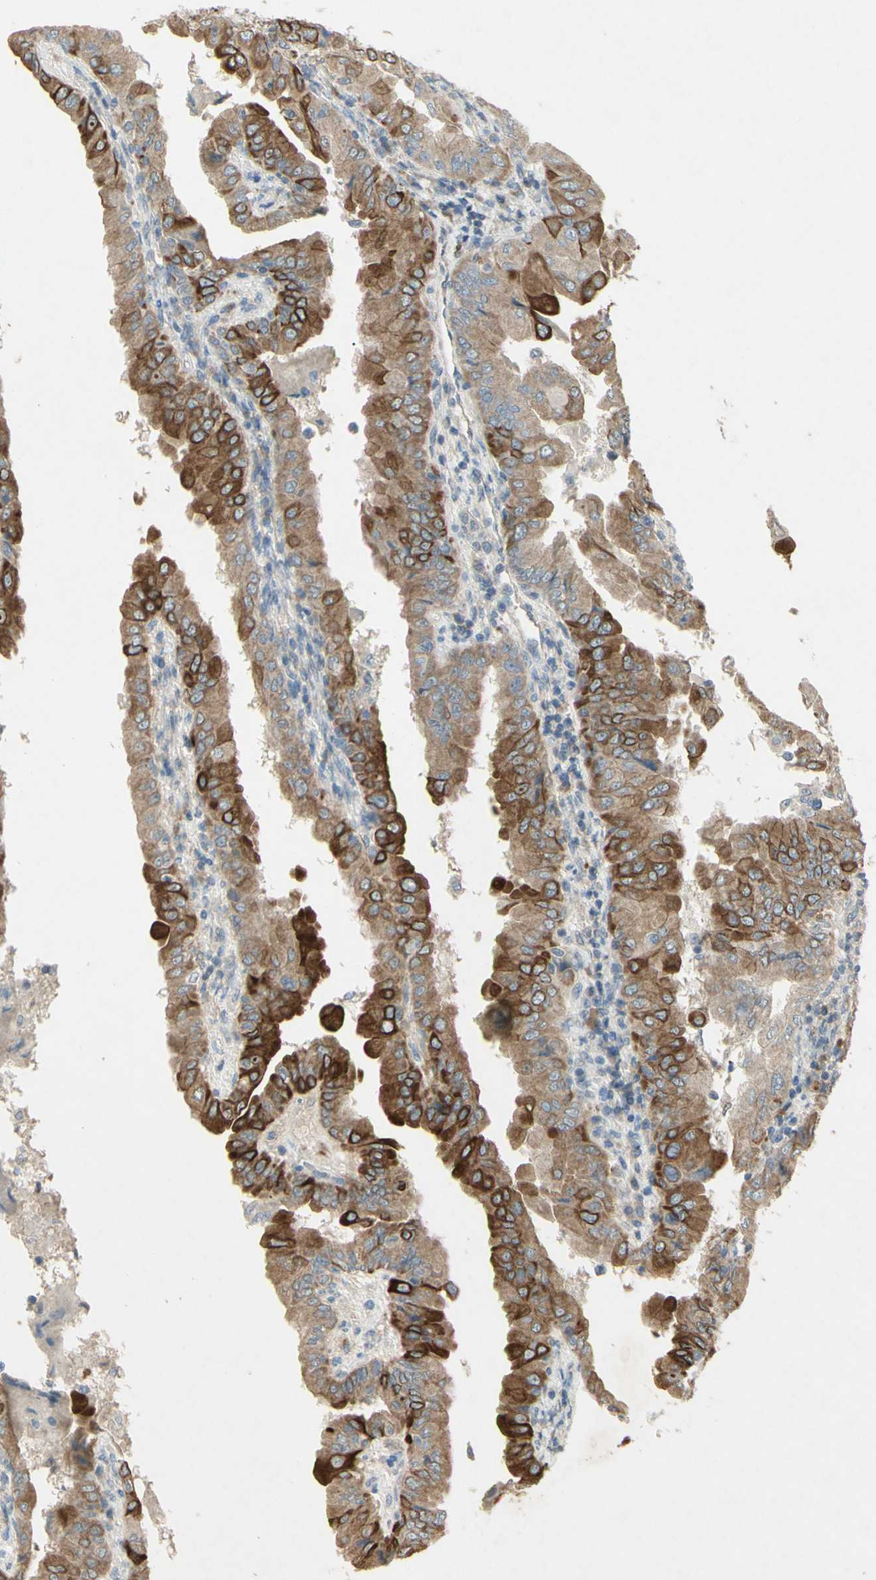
{"staining": {"intensity": "strong", "quantity": ">75%", "location": "cytoplasmic/membranous"}, "tissue": "thyroid cancer", "cell_type": "Tumor cells", "image_type": "cancer", "snomed": [{"axis": "morphology", "description": "Papillary adenocarcinoma, NOS"}, {"axis": "topography", "description": "Thyroid gland"}], "caption": "There is high levels of strong cytoplasmic/membranous positivity in tumor cells of thyroid cancer, as demonstrated by immunohistochemical staining (brown color).", "gene": "TIMM21", "patient": {"sex": "male", "age": 33}}